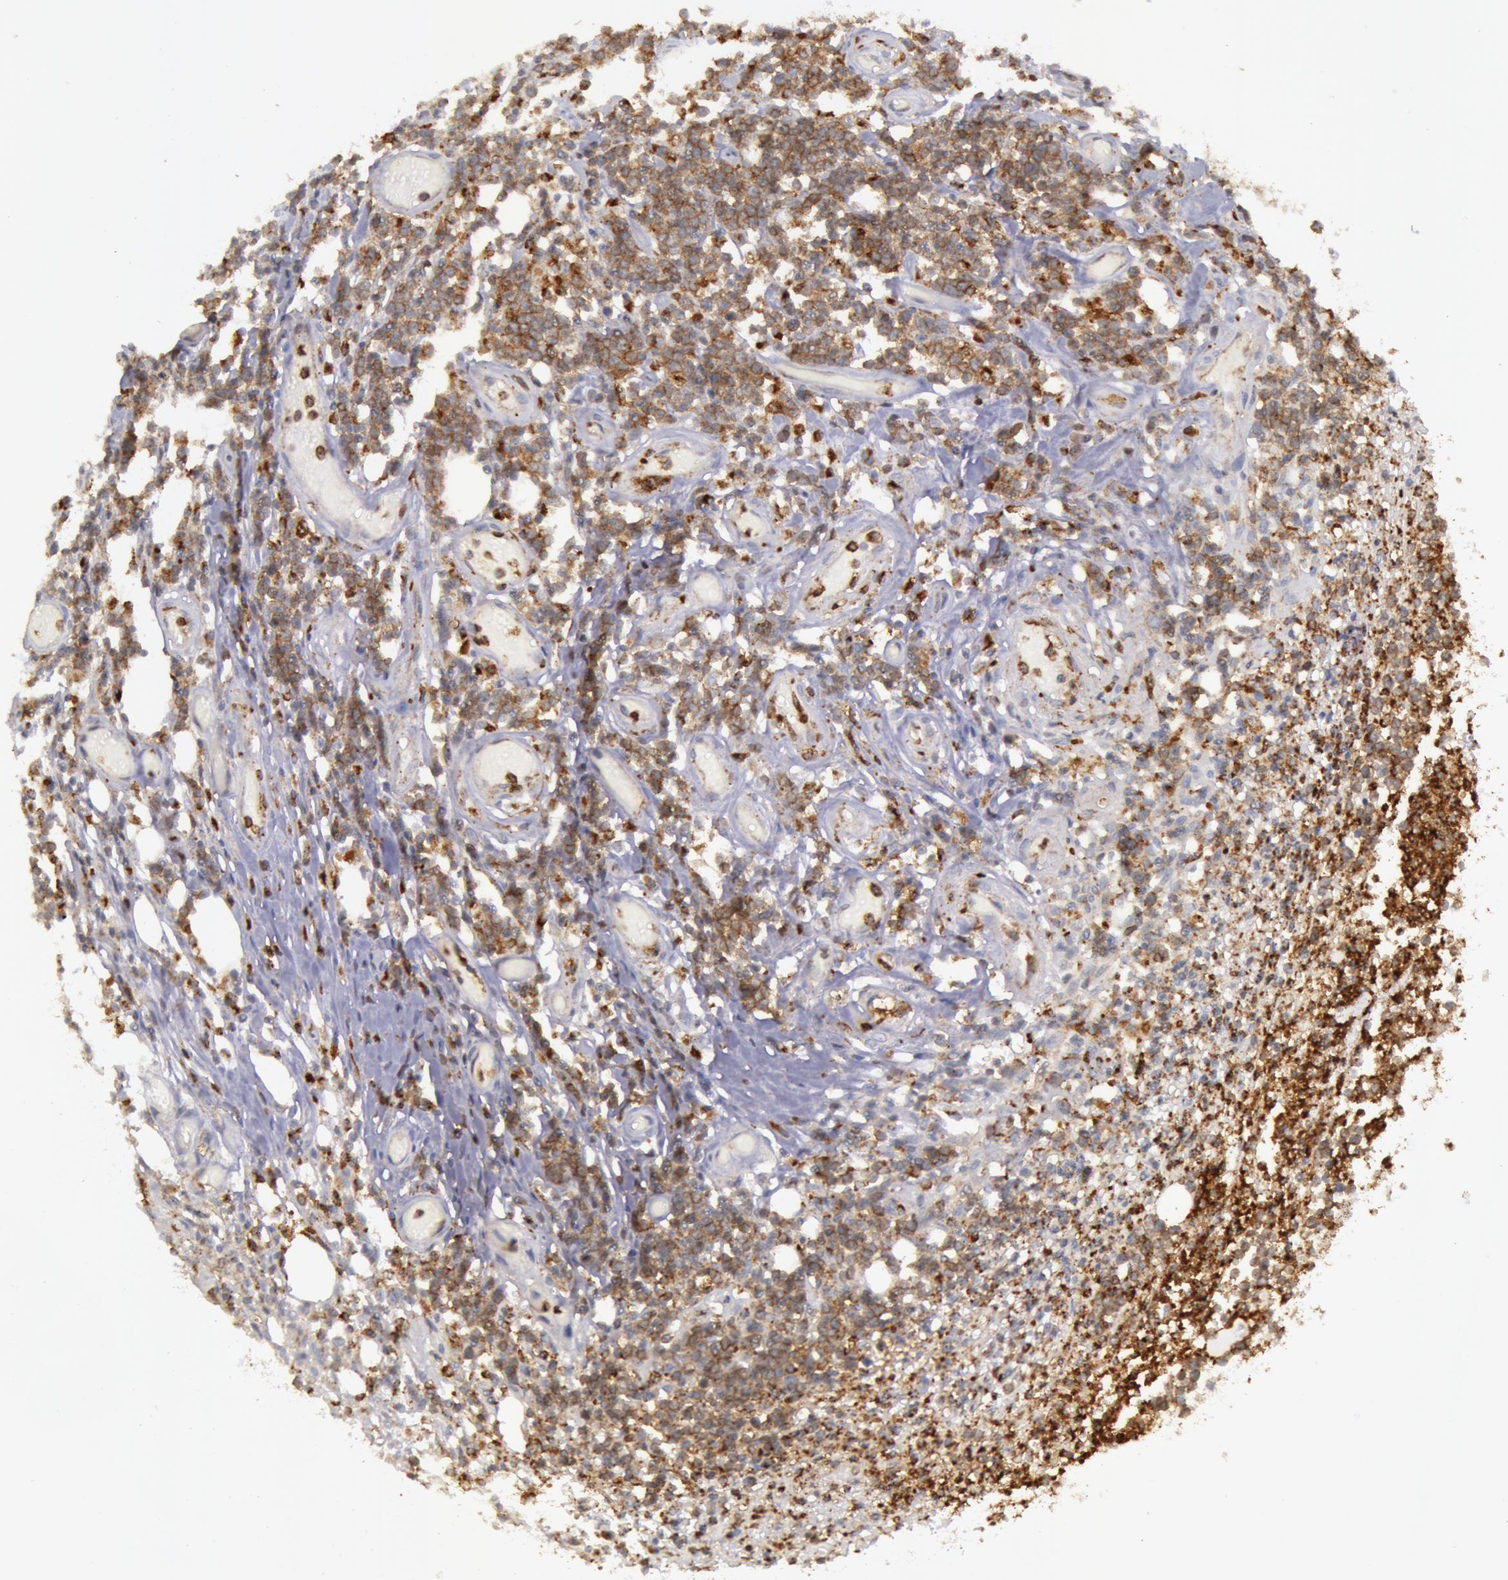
{"staining": {"intensity": "weak", "quantity": ">75%", "location": "cytoplasmic/membranous"}, "tissue": "lymphoma", "cell_type": "Tumor cells", "image_type": "cancer", "snomed": [{"axis": "morphology", "description": "Malignant lymphoma, non-Hodgkin's type, High grade"}, {"axis": "topography", "description": "Colon"}], "caption": "Weak cytoplasmic/membranous staining is present in approximately >75% of tumor cells in malignant lymphoma, non-Hodgkin's type (high-grade).", "gene": "FLOT2", "patient": {"sex": "male", "age": 82}}